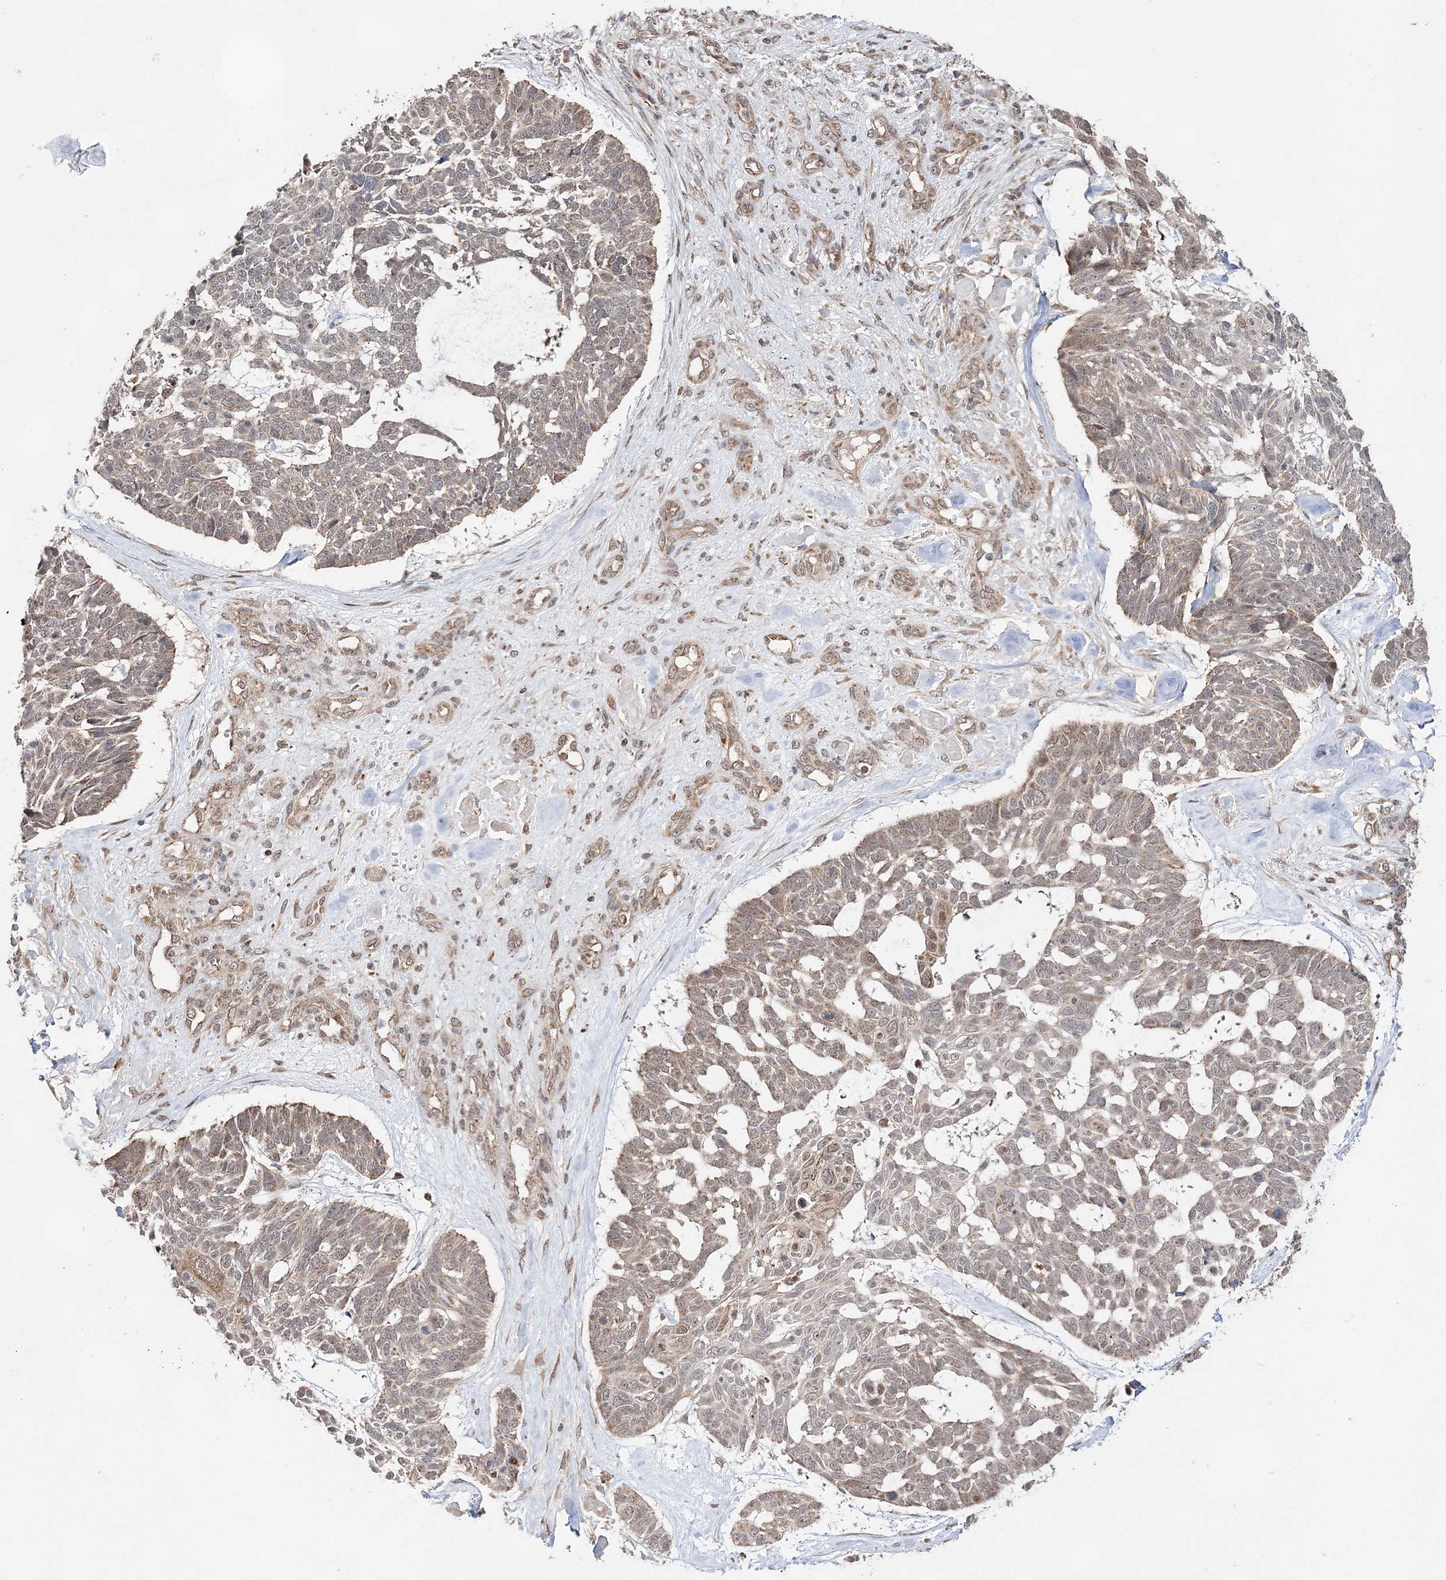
{"staining": {"intensity": "weak", "quantity": "25%-75%", "location": "cytoplasmic/membranous"}, "tissue": "skin cancer", "cell_type": "Tumor cells", "image_type": "cancer", "snomed": [{"axis": "morphology", "description": "Basal cell carcinoma"}, {"axis": "topography", "description": "Skin"}], "caption": "Skin cancer stained for a protein displays weak cytoplasmic/membranous positivity in tumor cells.", "gene": "DALRD3", "patient": {"sex": "male", "age": 88}}